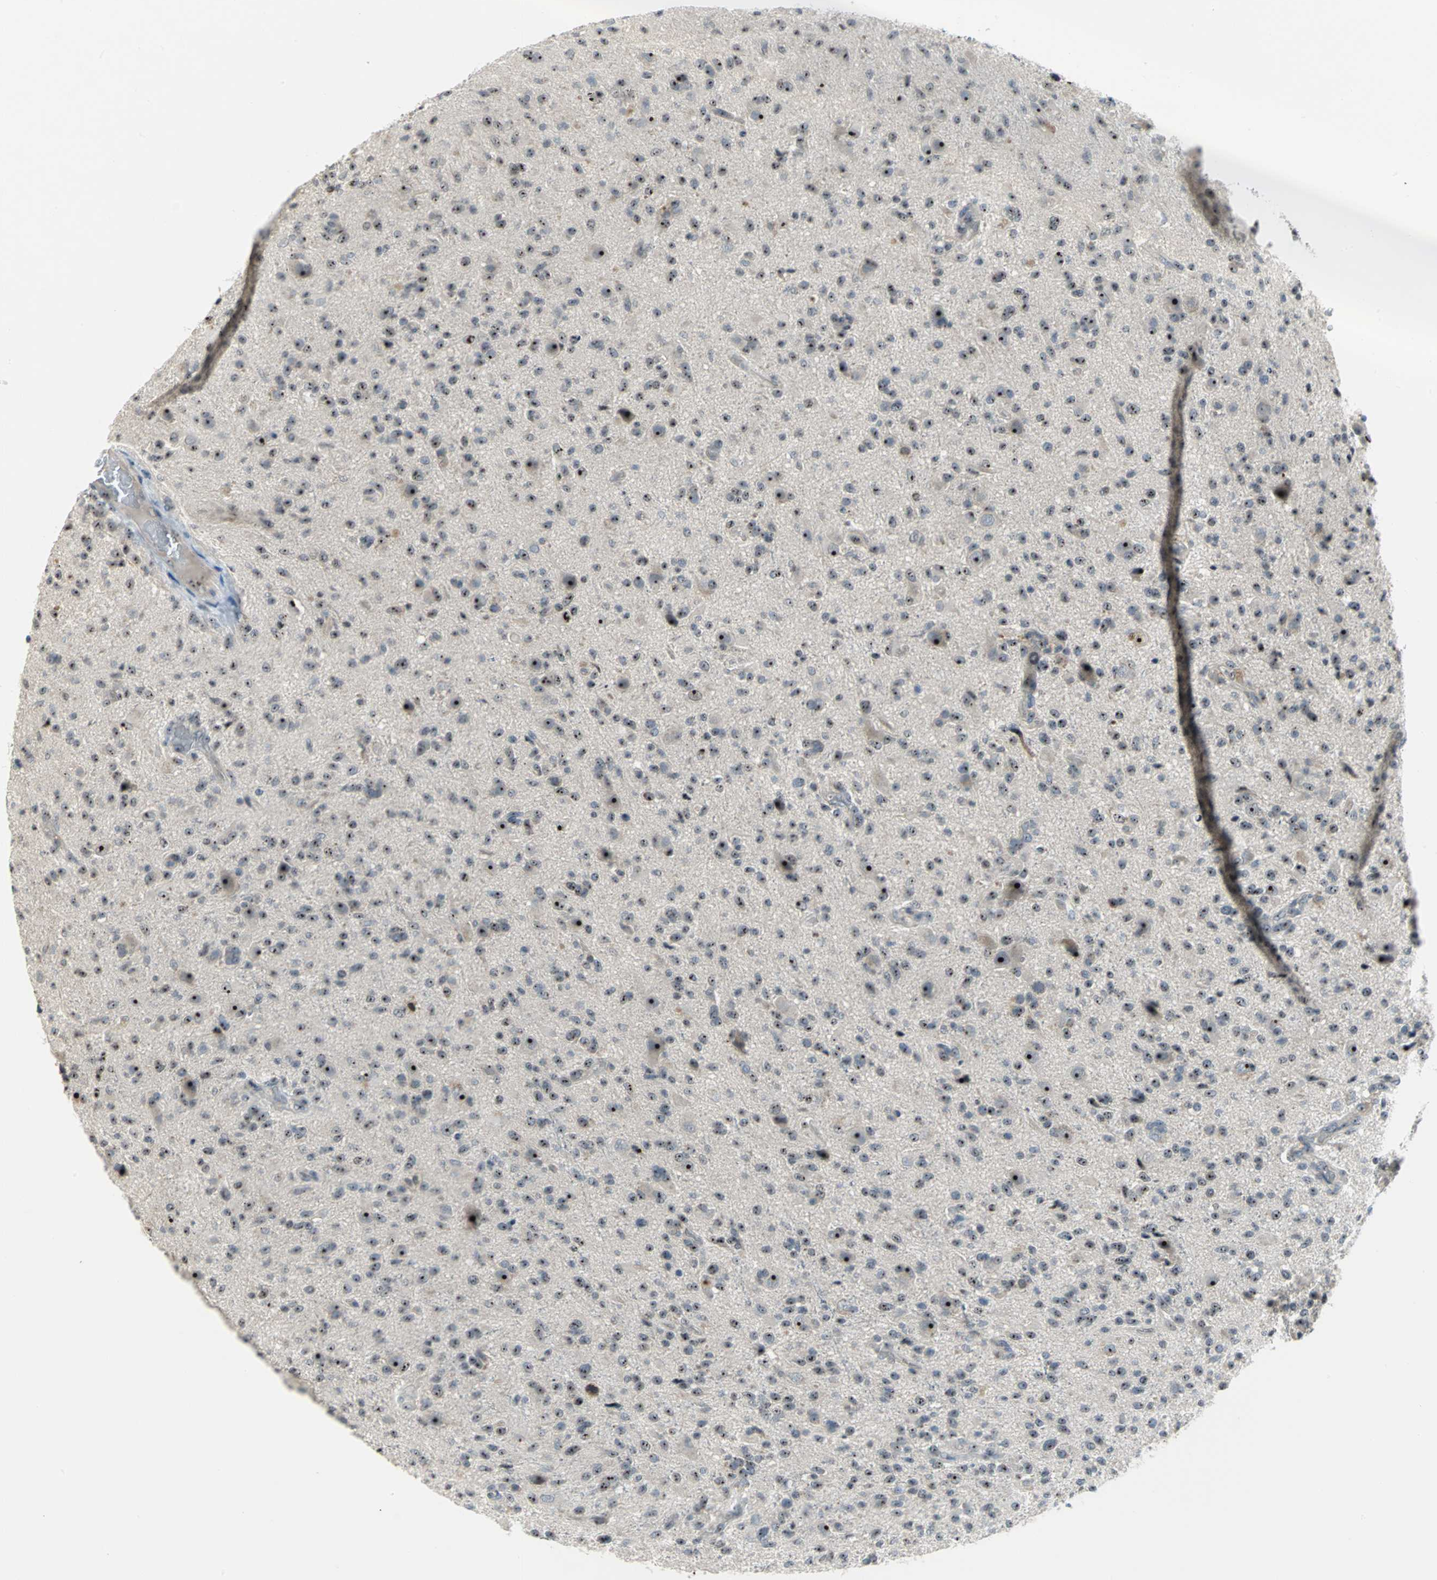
{"staining": {"intensity": "strong", "quantity": ">75%", "location": "nuclear"}, "tissue": "glioma", "cell_type": "Tumor cells", "image_type": "cancer", "snomed": [{"axis": "morphology", "description": "Glioma, malignant, High grade"}, {"axis": "topography", "description": "Brain"}], "caption": "Immunohistochemical staining of malignant glioma (high-grade) reveals high levels of strong nuclear protein positivity in approximately >75% of tumor cells.", "gene": "MYBBP1A", "patient": {"sex": "male", "age": 71}}